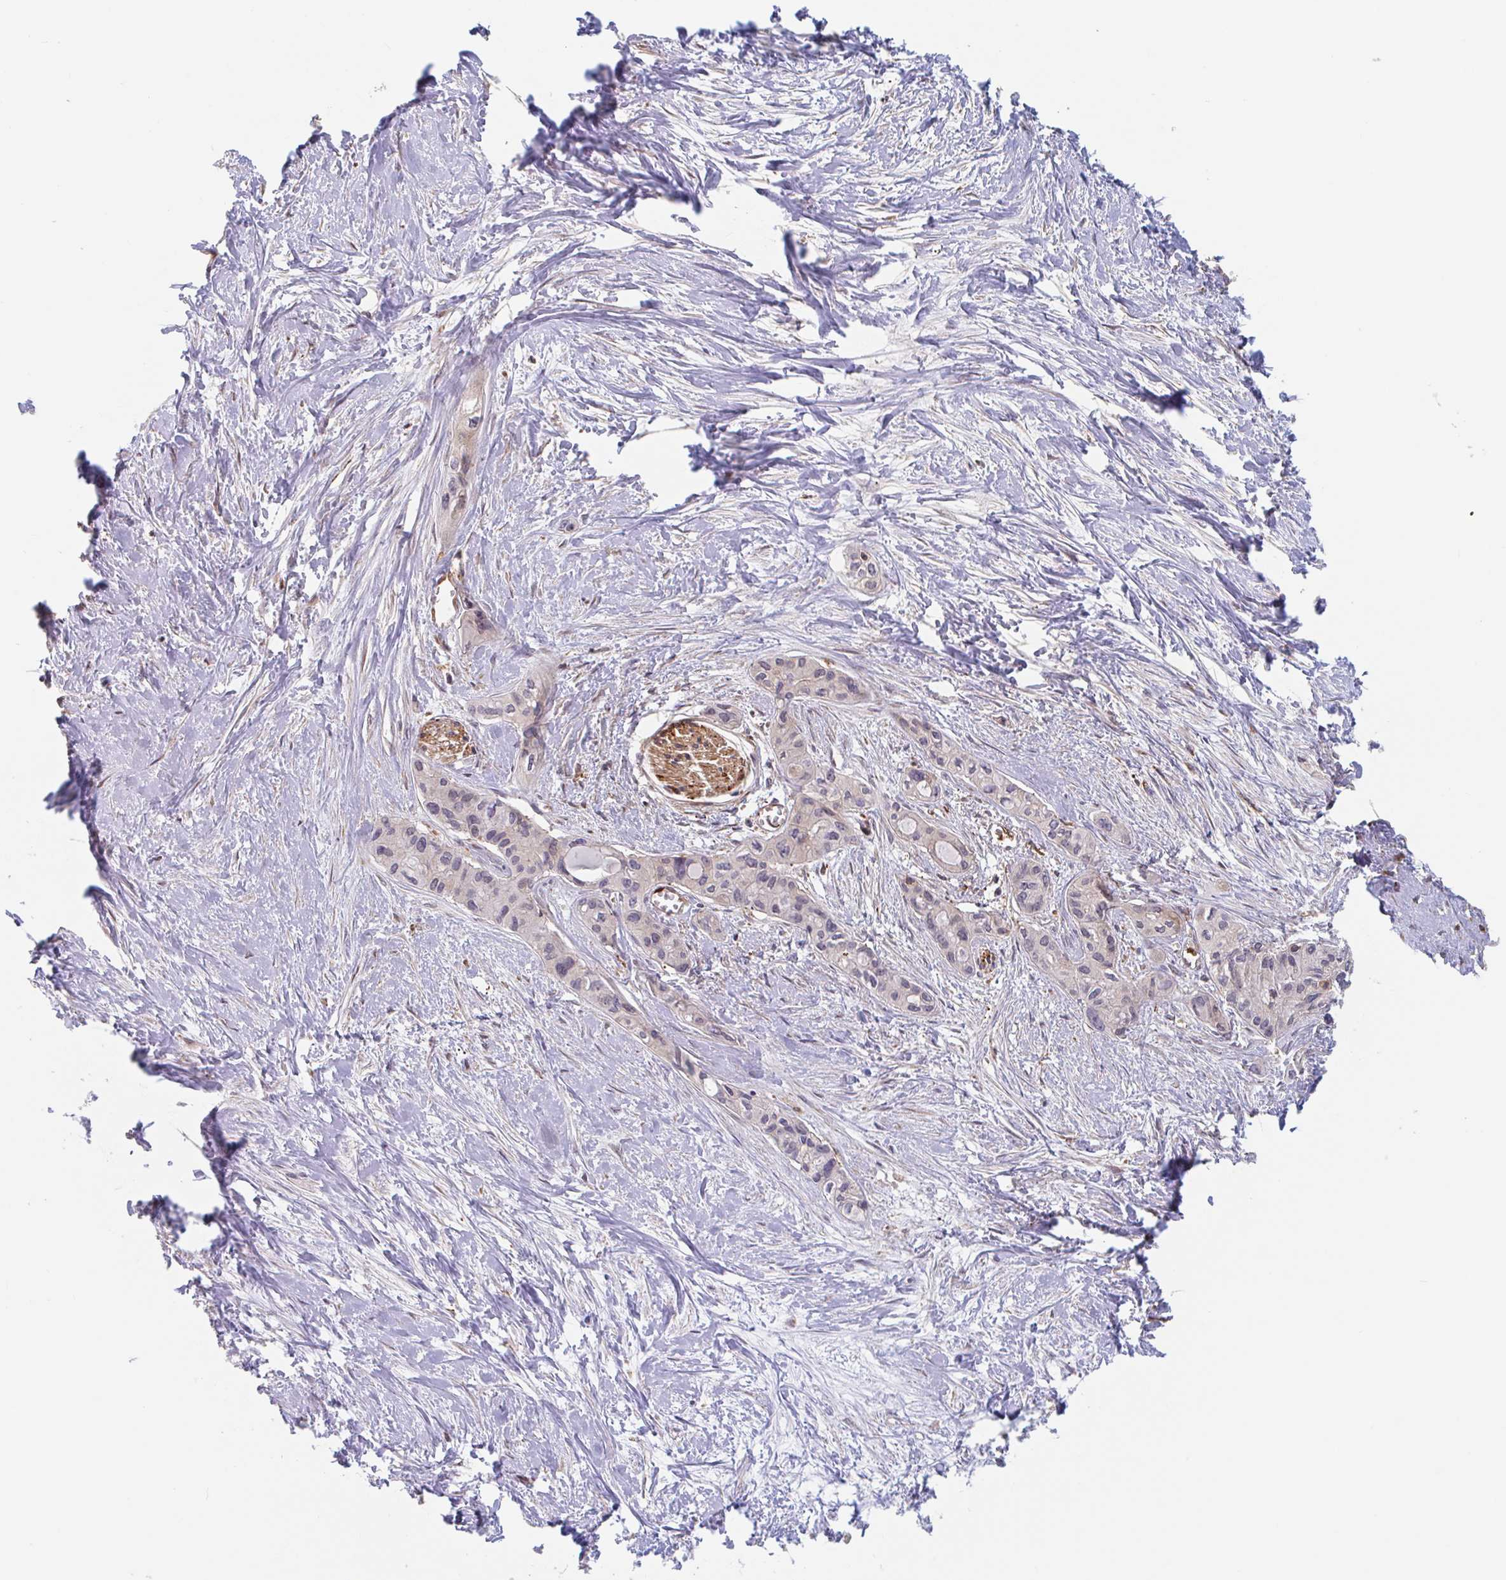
{"staining": {"intensity": "negative", "quantity": "none", "location": "none"}, "tissue": "pancreatic cancer", "cell_type": "Tumor cells", "image_type": "cancer", "snomed": [{"axis": "morphology", "description": "Adenocarcinoma, NOS"}, {"axis": "topography", "description": "Pancreas"}], "caption": "DAB (3,3'-diaminobenzidine) immunohistochemical staining of pancreatic cancer demonstrates no significant positivity in tumor cells.", "gene": "NUB1", "patient": {"sex": "female", "age": 50}}